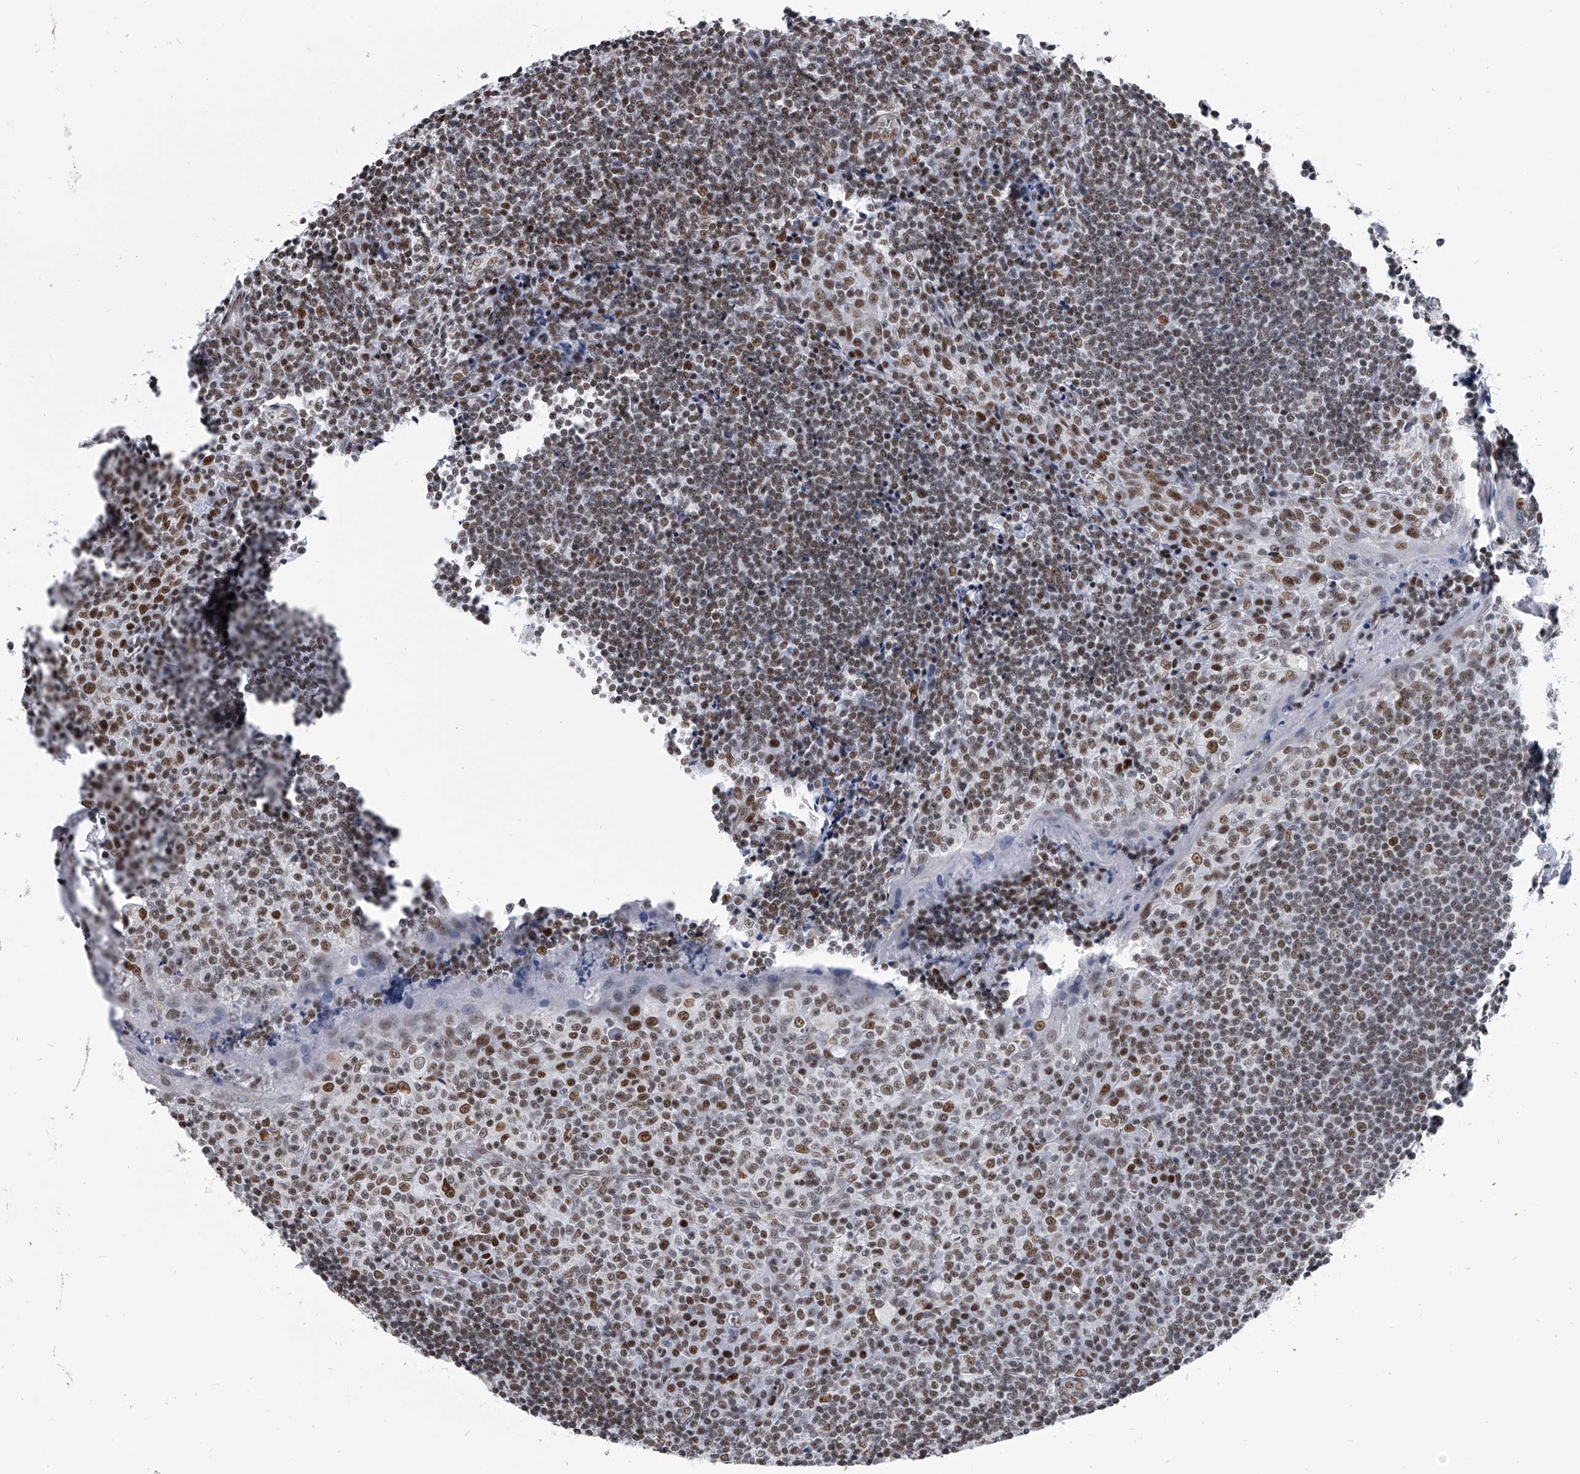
{"staining": {"intensity": "moderate", "quantity": ">75%", "location": "nuclear"}, "tissue": "tonsil", "cell_type": "Germinal center cells", "image_type": "normal", "snomed": [{"axis": "morphology", "description": "Normal tissue, NOS"}, {"axis": "topography", "description": "Tonsil"}], "caption": "Protein staining by immunohistochemistry (IHC) shows moderate nuclear expression in approximately >75% of germinal center cells in benign tonsil.", "gene": "SIM2", "patient": {"sex": "male", "age": 27}}